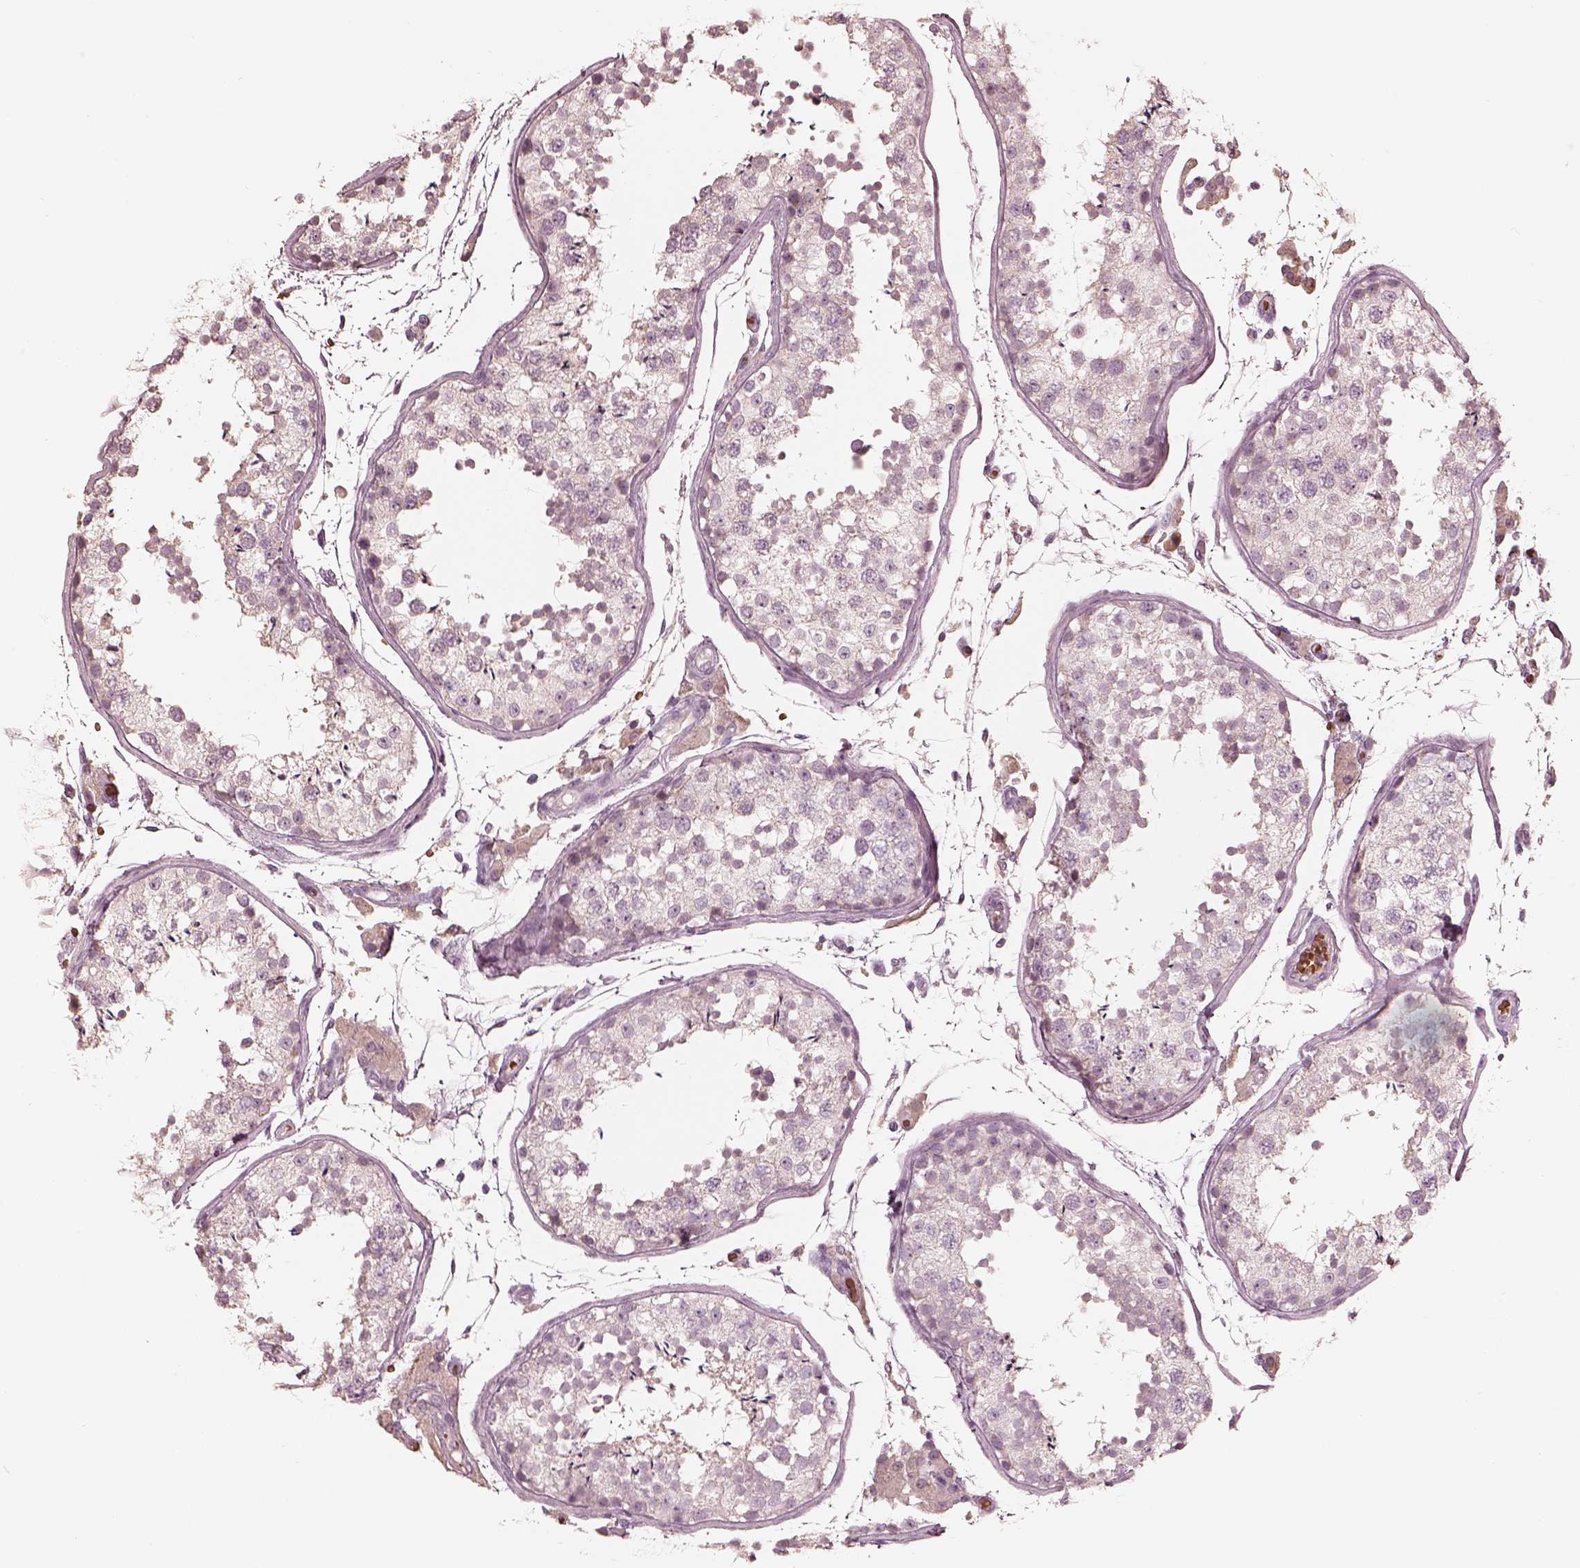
{"staining": {"intensity": "weak", "quantity": "<25%", "location": "cytoplasmic/membranous"}, "tissue": "testis", "cell_type": "Cells in seminiferous ducts", "image_type": "normal", "snomed": [{"axis": "morphology", "description": "Normal tissue, NOS"}, {"axis": "topography", "description": "Testis"}], "caption": "Immunohistochemistry (IHC) image of normal testis stained for a protein (brown), which shows no positivity in cells in seminiferous ducts.", "gene": "ANKLE1", "patient": {"sex": "male", "age": 29}}